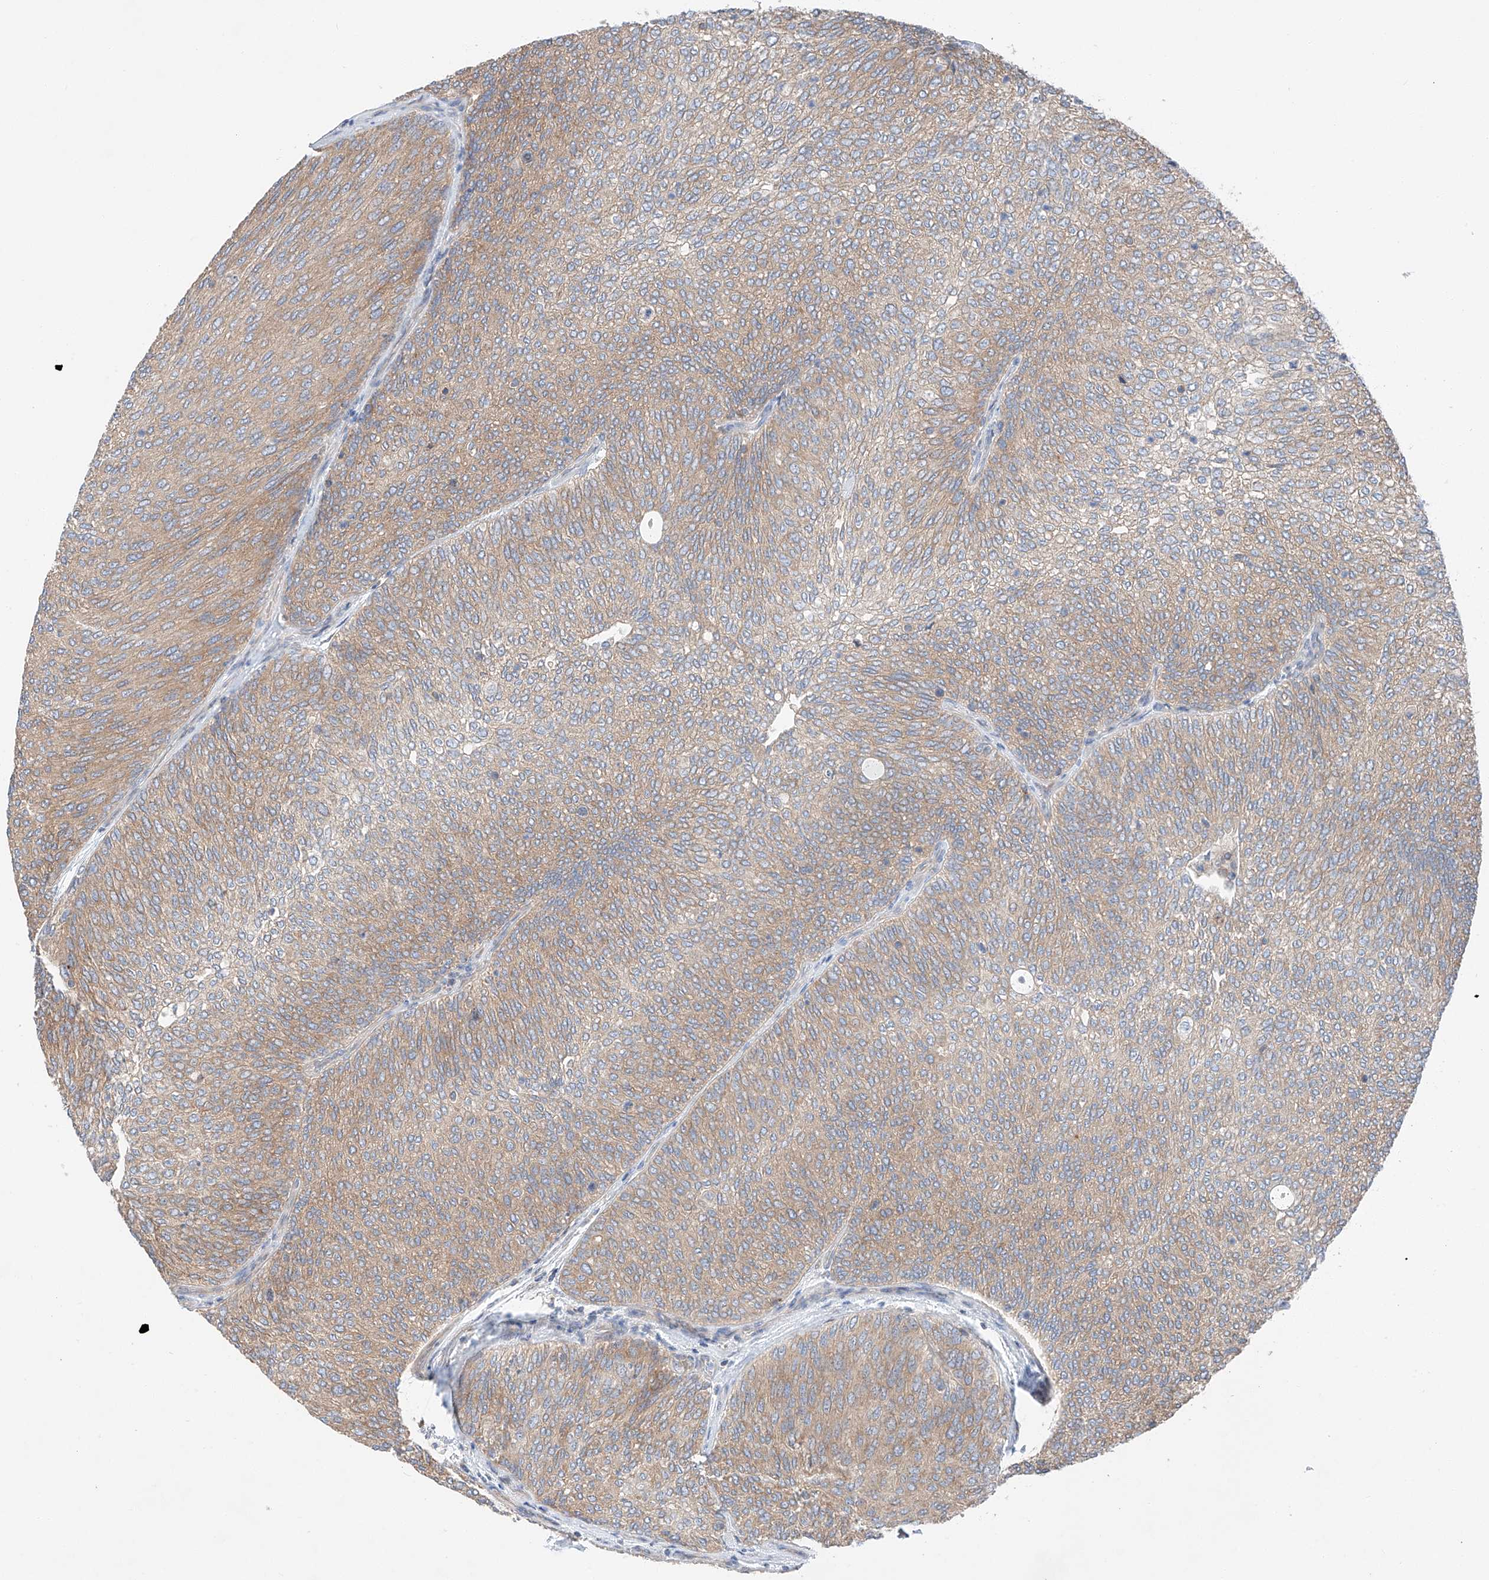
{"staining": {"intensity": "moderate", "quantity": ">75%", "location": "cytoplasmic/membranous"}, "tissue": "urothelial cancer", "cell_type": "Tumor cells", "image_type": "cancer", "snomed": [{"axis": "morphology", "description": "Urothelial carcinoma, Low grade"}, {"axis": "topography", "description": "Urinary bladder"}], "caption": "A photomicrograph of urothelial cancer stained for a protein reveals moderate cytoplasmic/membranous brown staining in tumor cells.", "gene": "RUSC1", "patient": {"sex": "female", "age": 79}}